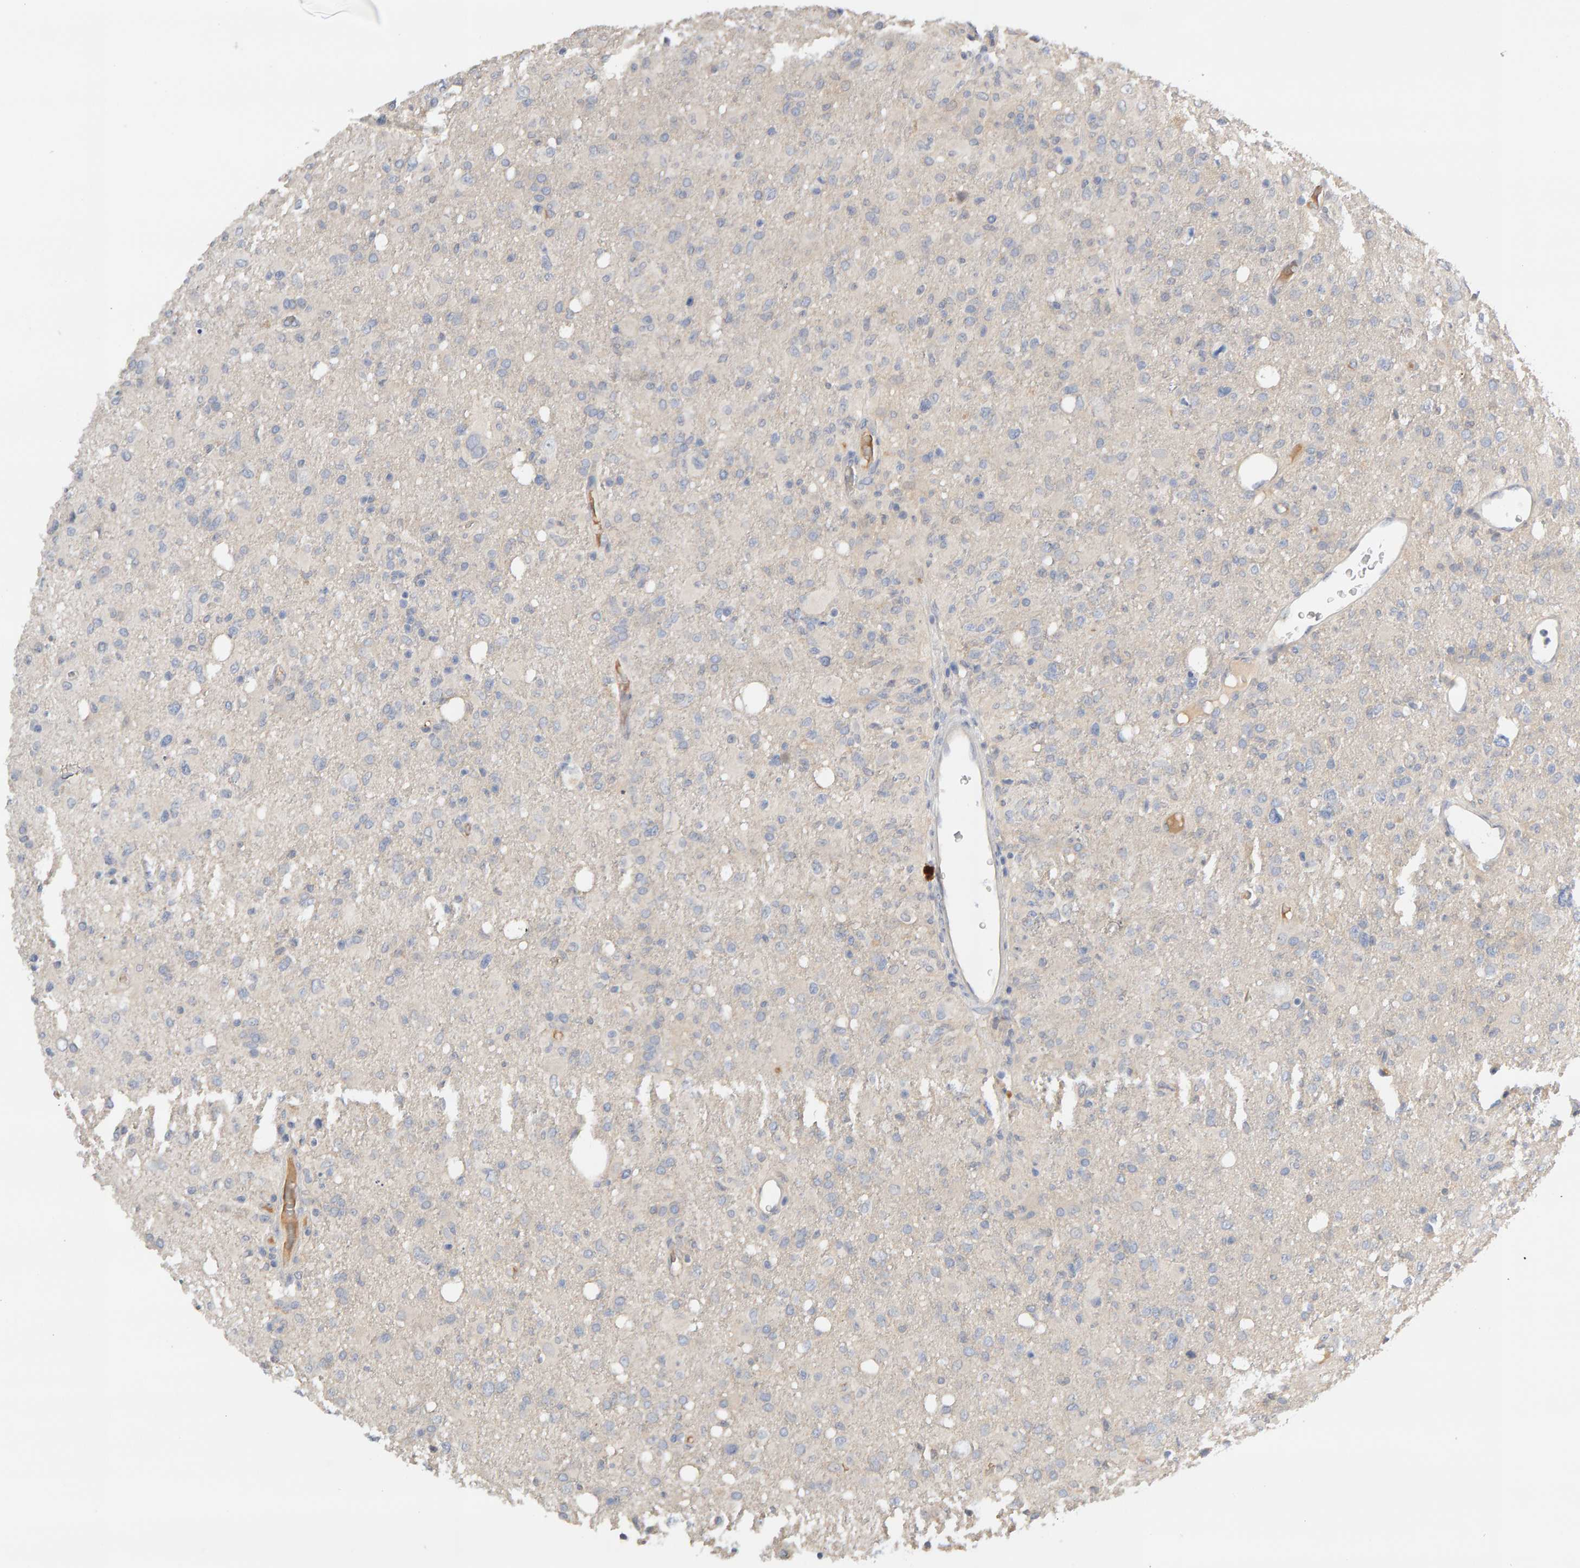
{"staining": {"intensity": "negative", "quantity": "none", "location": "none"}, "tissue": "glioma", "cell_type": "Tumor cells", "image_type": "cancer", "snomed": [{"axis": "morphology", "description": "Glioma, malignant, High grade"}, {"axis": "topography", "description": "Brain"}], "caption": "This is an immunohistochemistry micrograph of human malignant glioma (high-grade). There is no positivity in tumor cells.", "gene": "GFUS", "patient": {"sex": "female", "age": 57}}